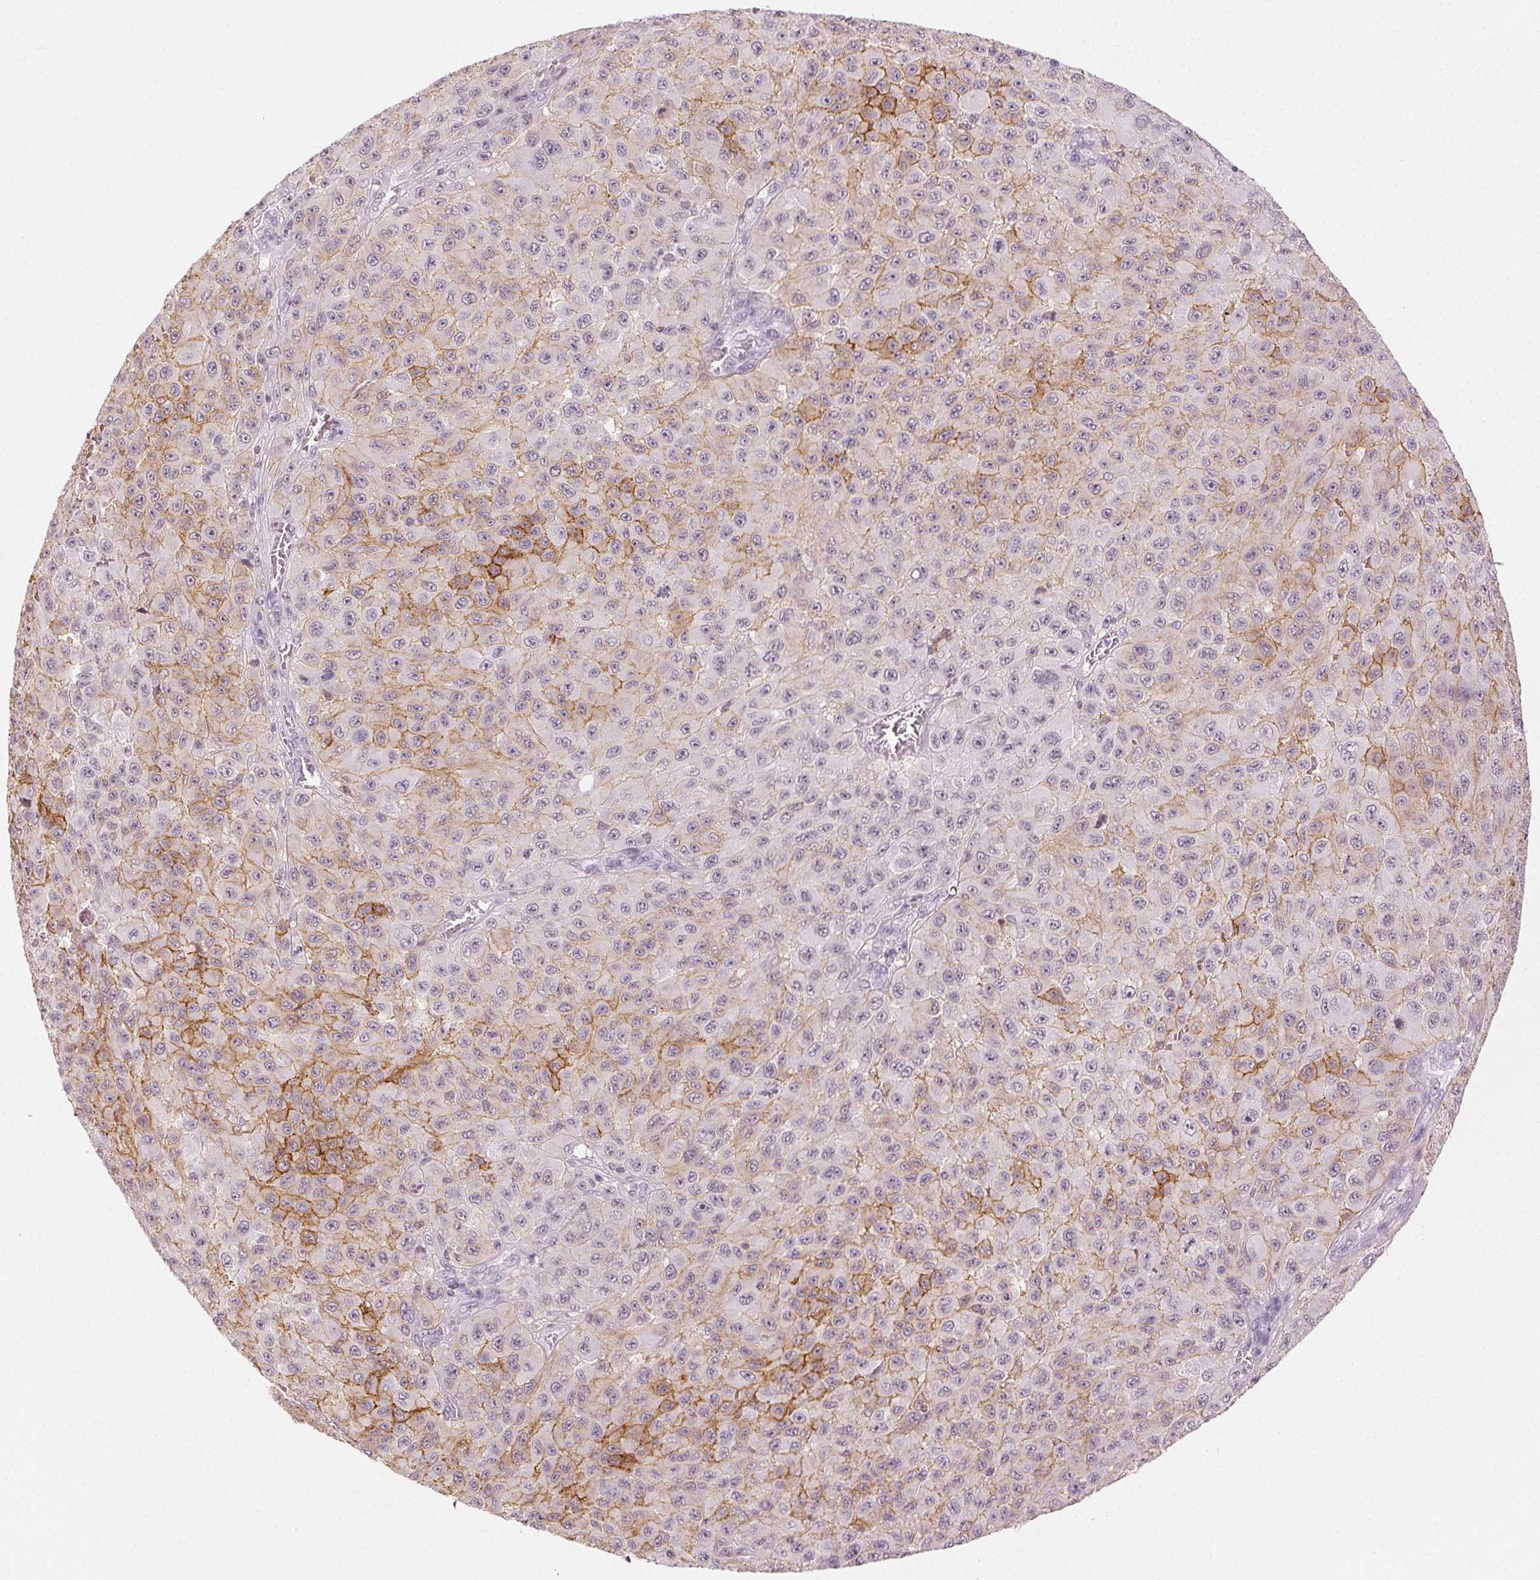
{"staining": {"intensity": "moderate", "quantity": "25%-75%", "location": "cytoplasmic/membranous"}, "tissue": "melanoma", "cell_type": "Tumor cells", "image_type": "cancer", "snomed": [{"axis": "morphology", "description": "Malignant melanoma, NOS"}, {"axis": "topography", "description": "Skin"}], "caption": "Malignant melanoma was stained to show a protein in brown. There is medium levels of moderate cytoplasmic/membranous expression in about 25%-75% of tumor cells.", "gene": "AIF1L", "patient": {"sex": "male", "age": 73}}